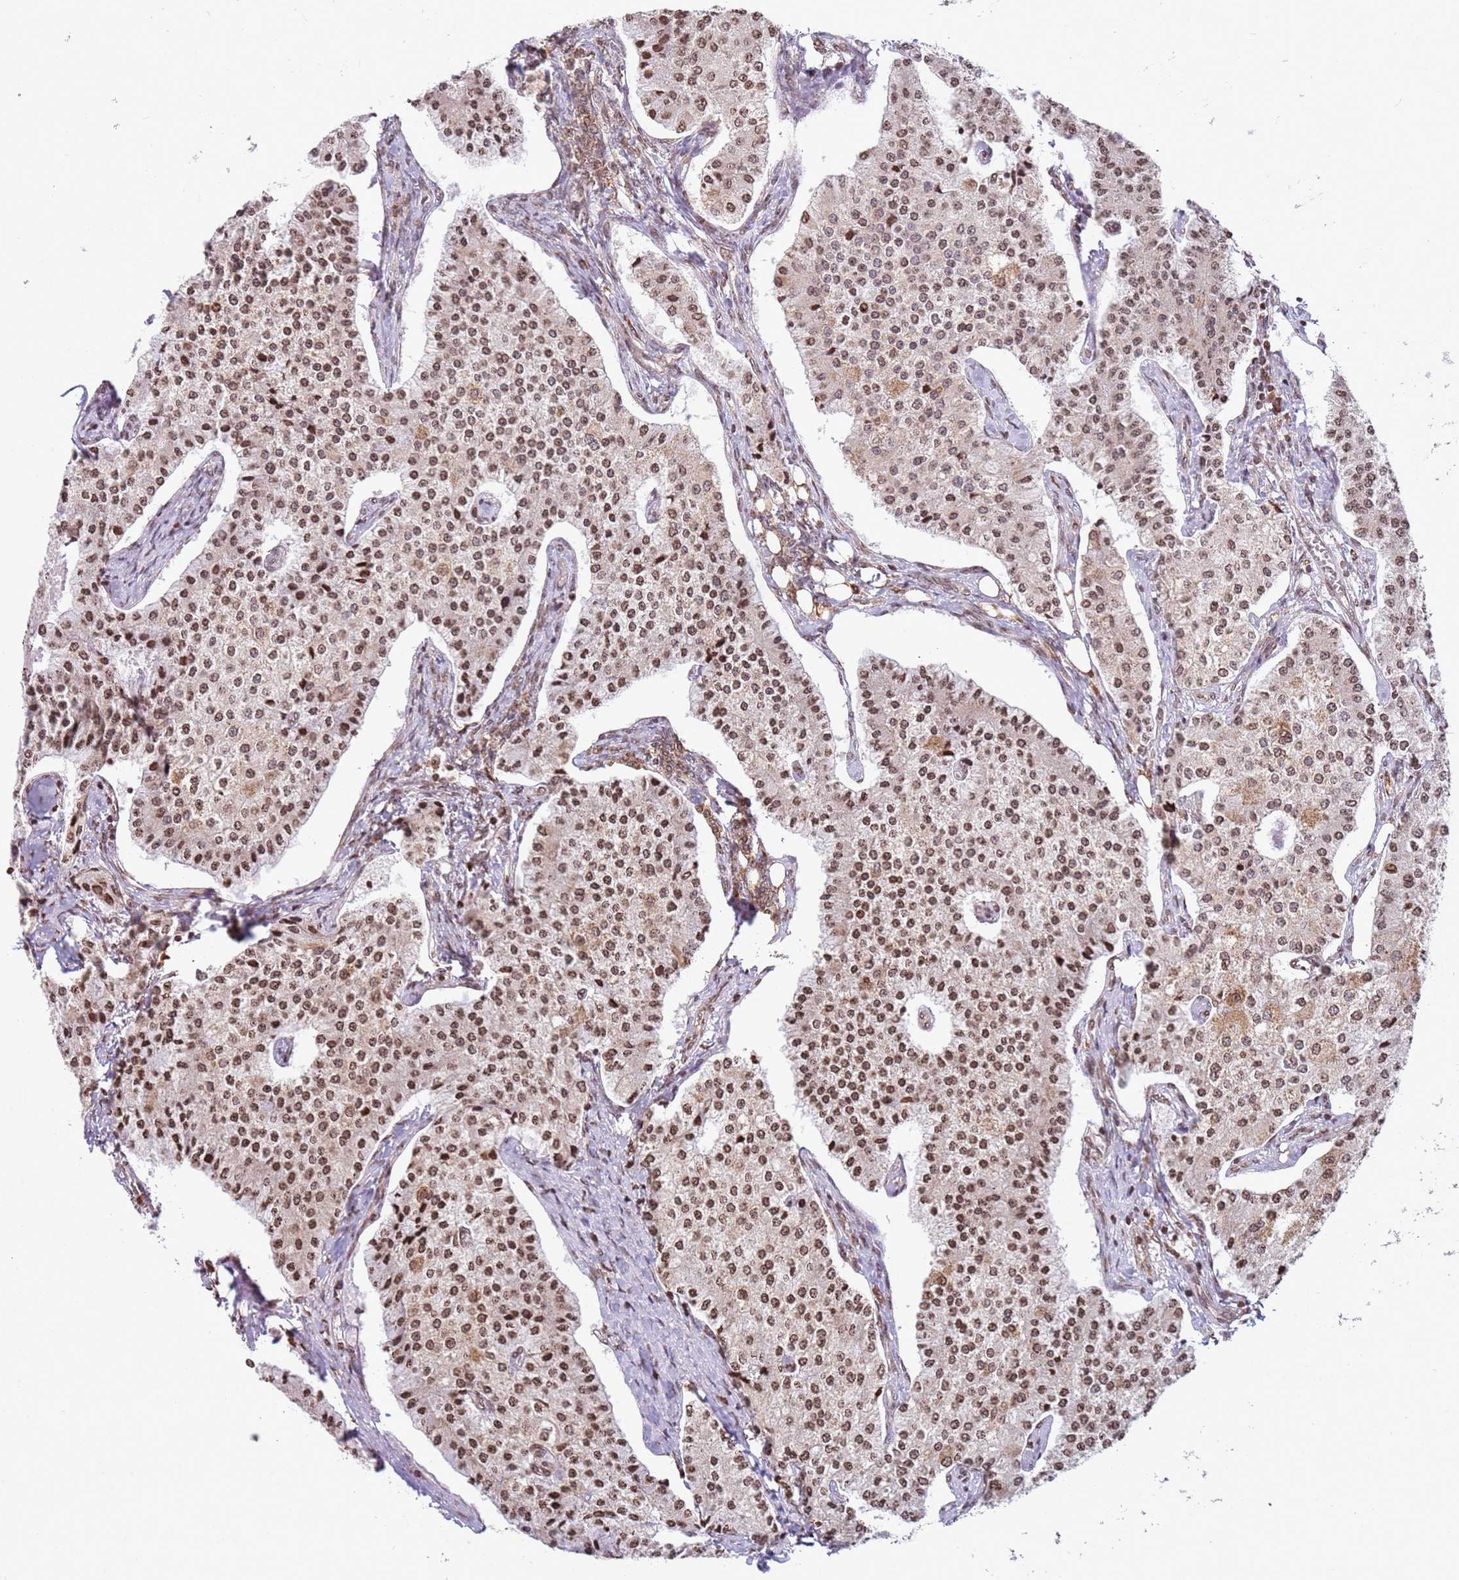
{"staining": {"intensity": "moderate", "quantity": ">75%", "location": "cytoplasmic/membranous,nuclear"}, "tissue": "carcinoid", "cell_type": "Tumor cells", "image_type": "cancer", "snomed": [{"axis": "morphology", "description": "Carcinoid, malignant, NOS"}, {"axis": "topography", "description": "Colon"}], "caption": "A brown stain labels moderate cytoplasmic/membranous and nuclear staining of a protein in human carcinoid tumor cells. Nuclei are stained in blue.", "gene": "SCAF1", "patient": {"sex": "female", "age": 52}}